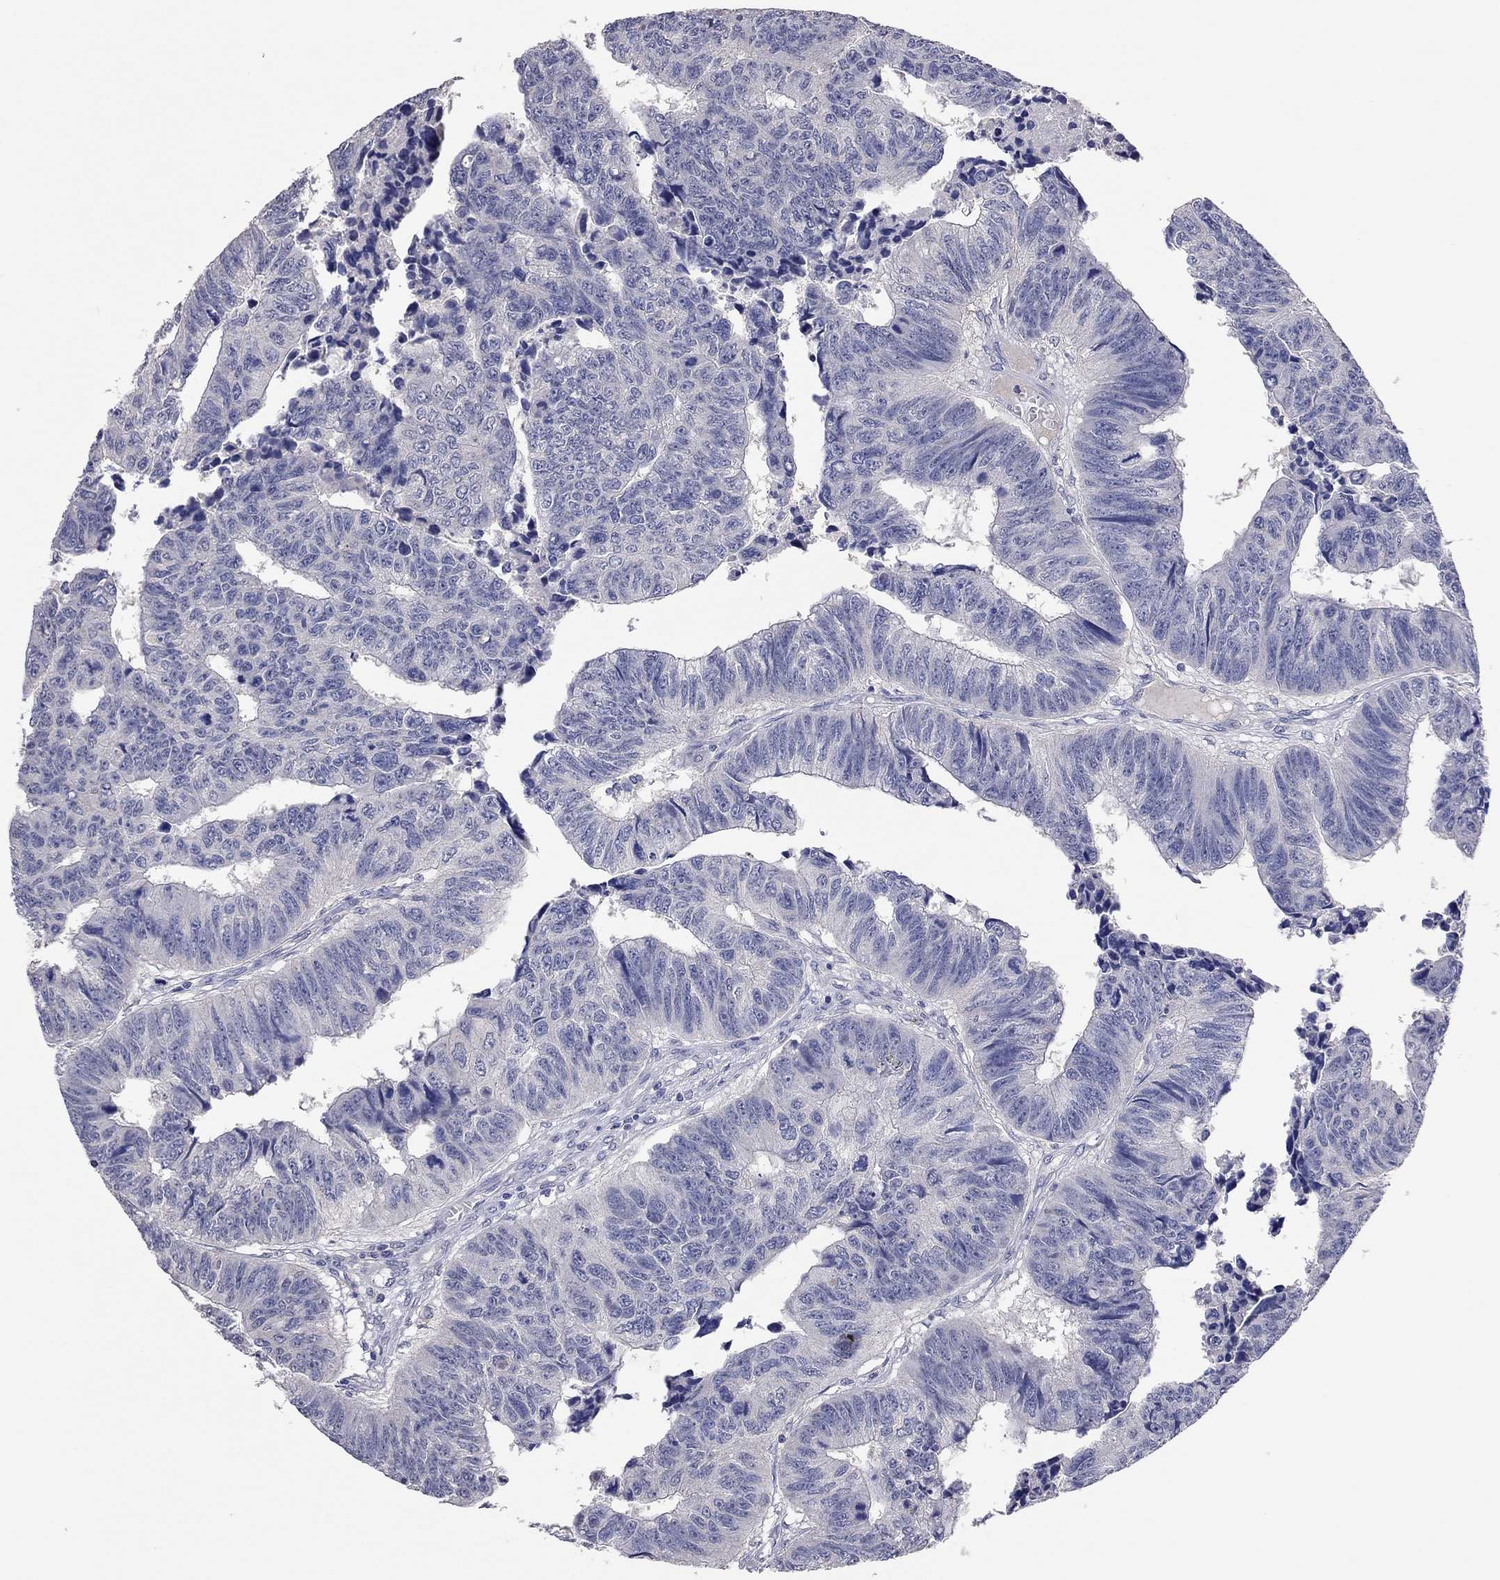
{"staining": {"intensity": "negative", "quantity": "none", "location": "none"}, "tissue": "colorectal cancer", "cell_type": "Tumor cells", "image_type": "cancer", "snomed": [{"axis": "morphology", "description": "Adenocarcinoma, NOS"}, {"axis": "topography", "description": "Rectum"}], "caption": "Immunohistochemistry (IHC) of human colorectal cancer reveals no positivity in tumor cells.", "gene": "MMP13", "patient": {"sex": "female", "age": 85}}